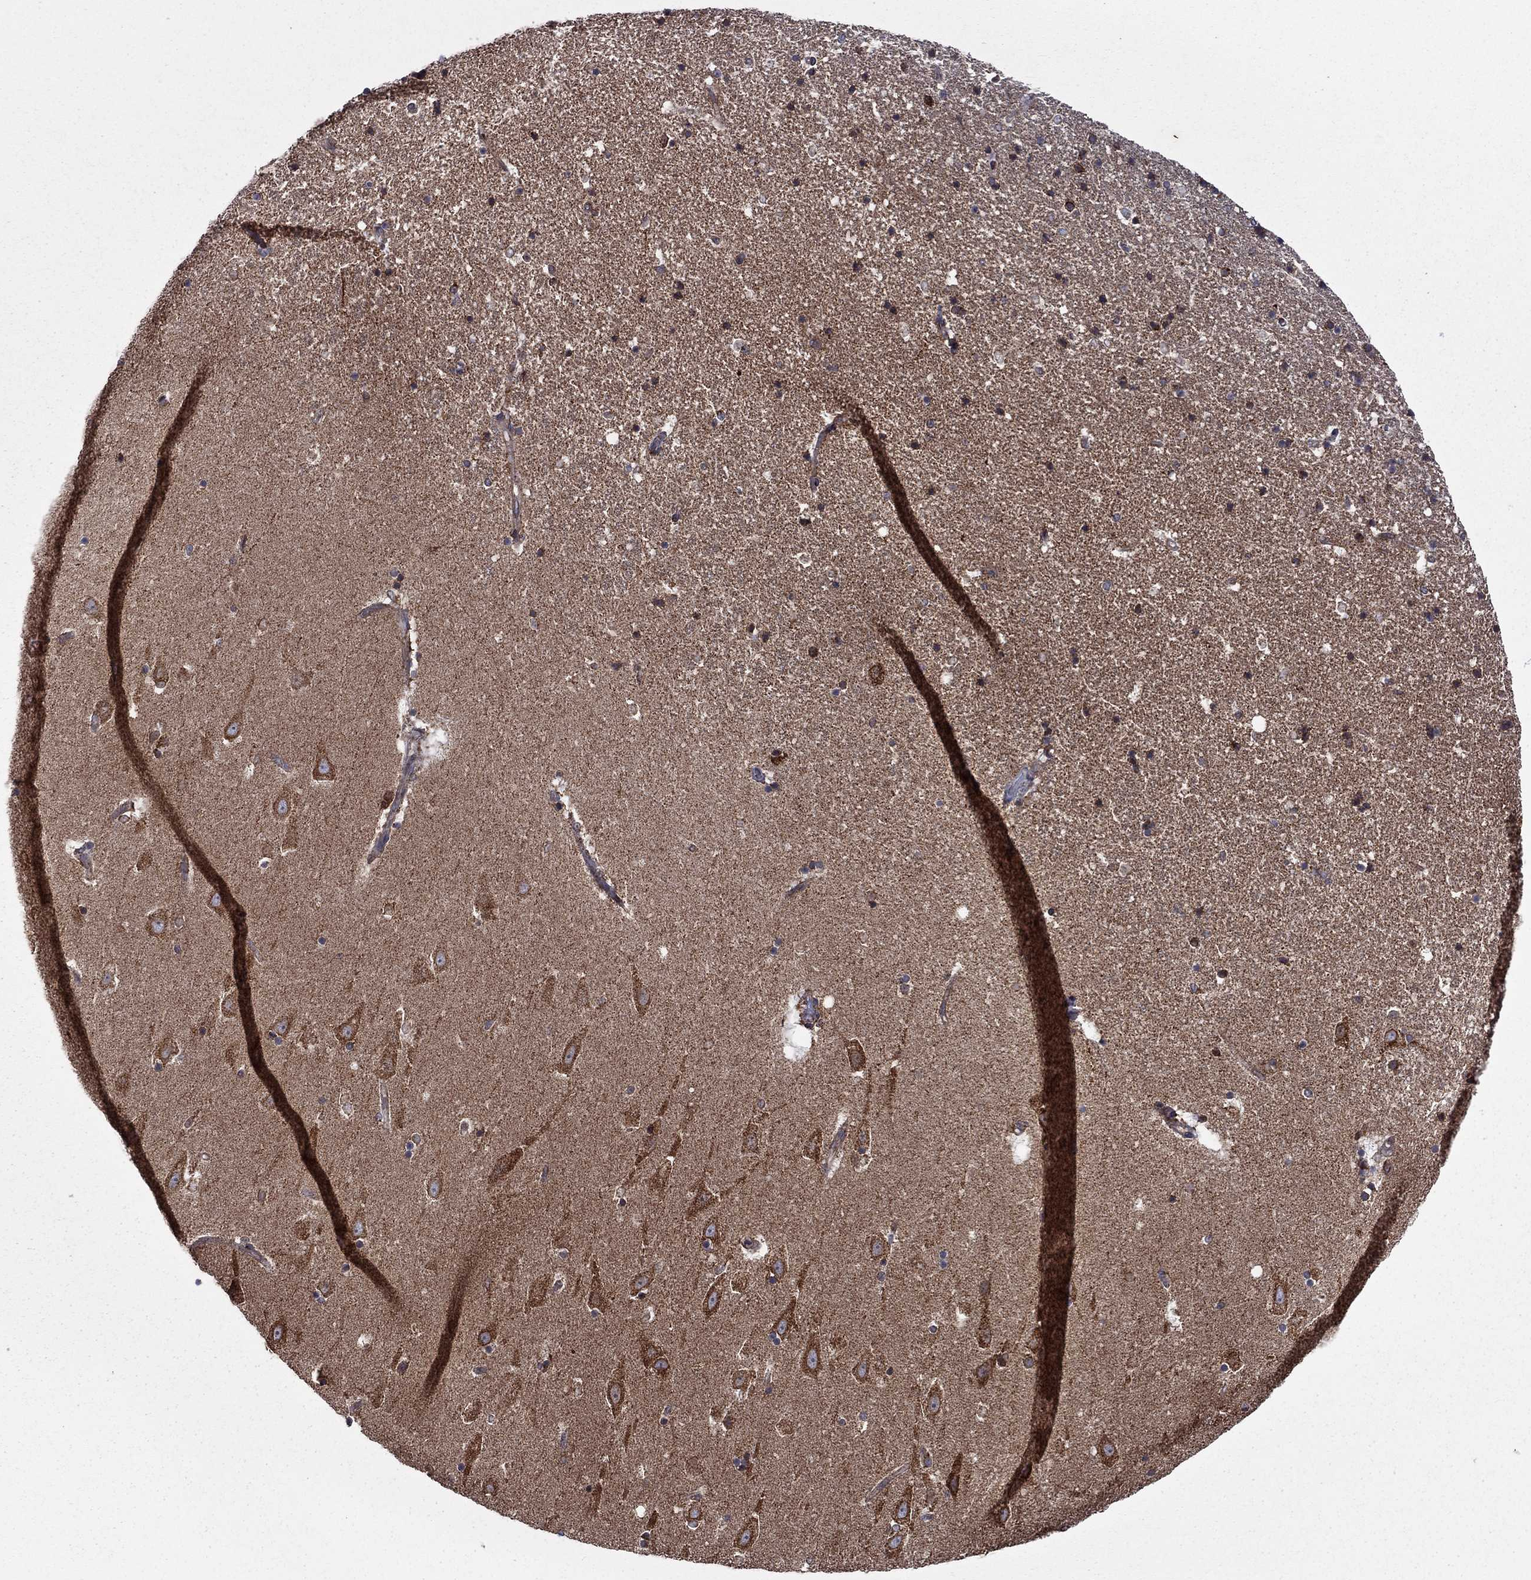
{"staining": {"intensity": "moderate", "quantity": "25%-75%", "location": "cytoplasmic/membranous"}, "tissue": "hippocampus", "cell_type": "Glial cells", "image_type": "normal", "snomed": [{"axis": "morphology", "description": "Normal tissue, NOS"}, {"axis": "topography", "description": "Hippocampus"}], "caption": "This photomicrograph displays benign hippocampus stained with IHC to label a protein in brown. The cytoplasmic/membranous of glial cells show moderate positivity for the protein. Nuclei are counter-stained blue.", "gene": "CLPTM1", "patient": {"sex": "male", "age": 49}}